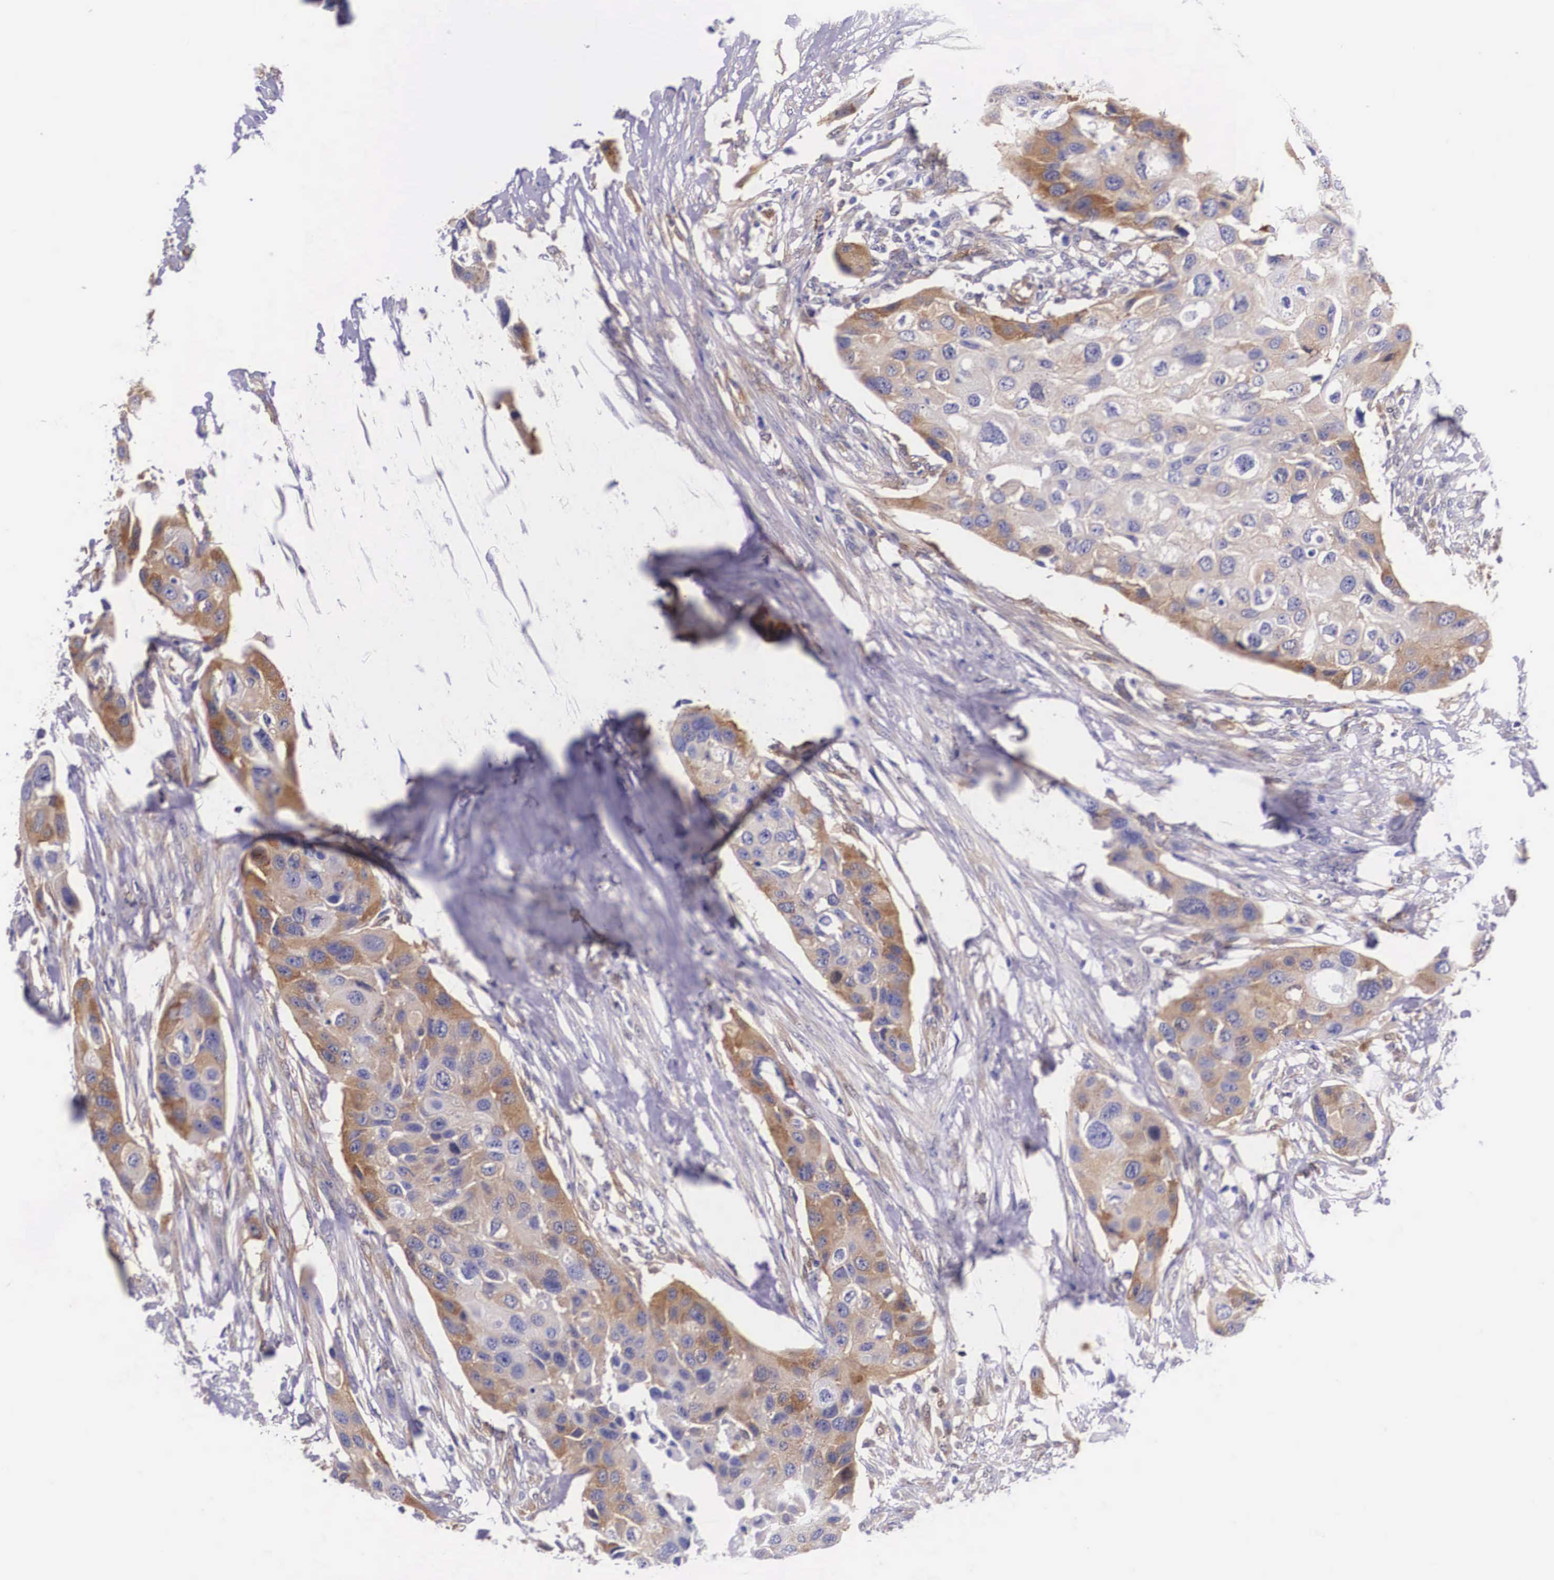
{"staining": {"intensity": "moderate", "quantity": "25%-75%", "location": "cytoplasmic/membranous"}, "tissue": "urothelial cancer", "cell_type": "Tumor cells", "image_type": "cancer", "snomed": [{"axis": "morphology", "description": "Urothelial carcinoma, High grade"}, {"axis": "topography", "description": "Urinary bladder"}], "caption": "Urothelial carcinoma (high-grade) tissue displays moderate cytoplasmic/membranous staining in approximately 25%-75% of tumor cells (brown staining indicates protein expression, while blue staining denotes nuclei).", "gene": "BCAR1", "patient": {"sex": "male", "age": 55}}